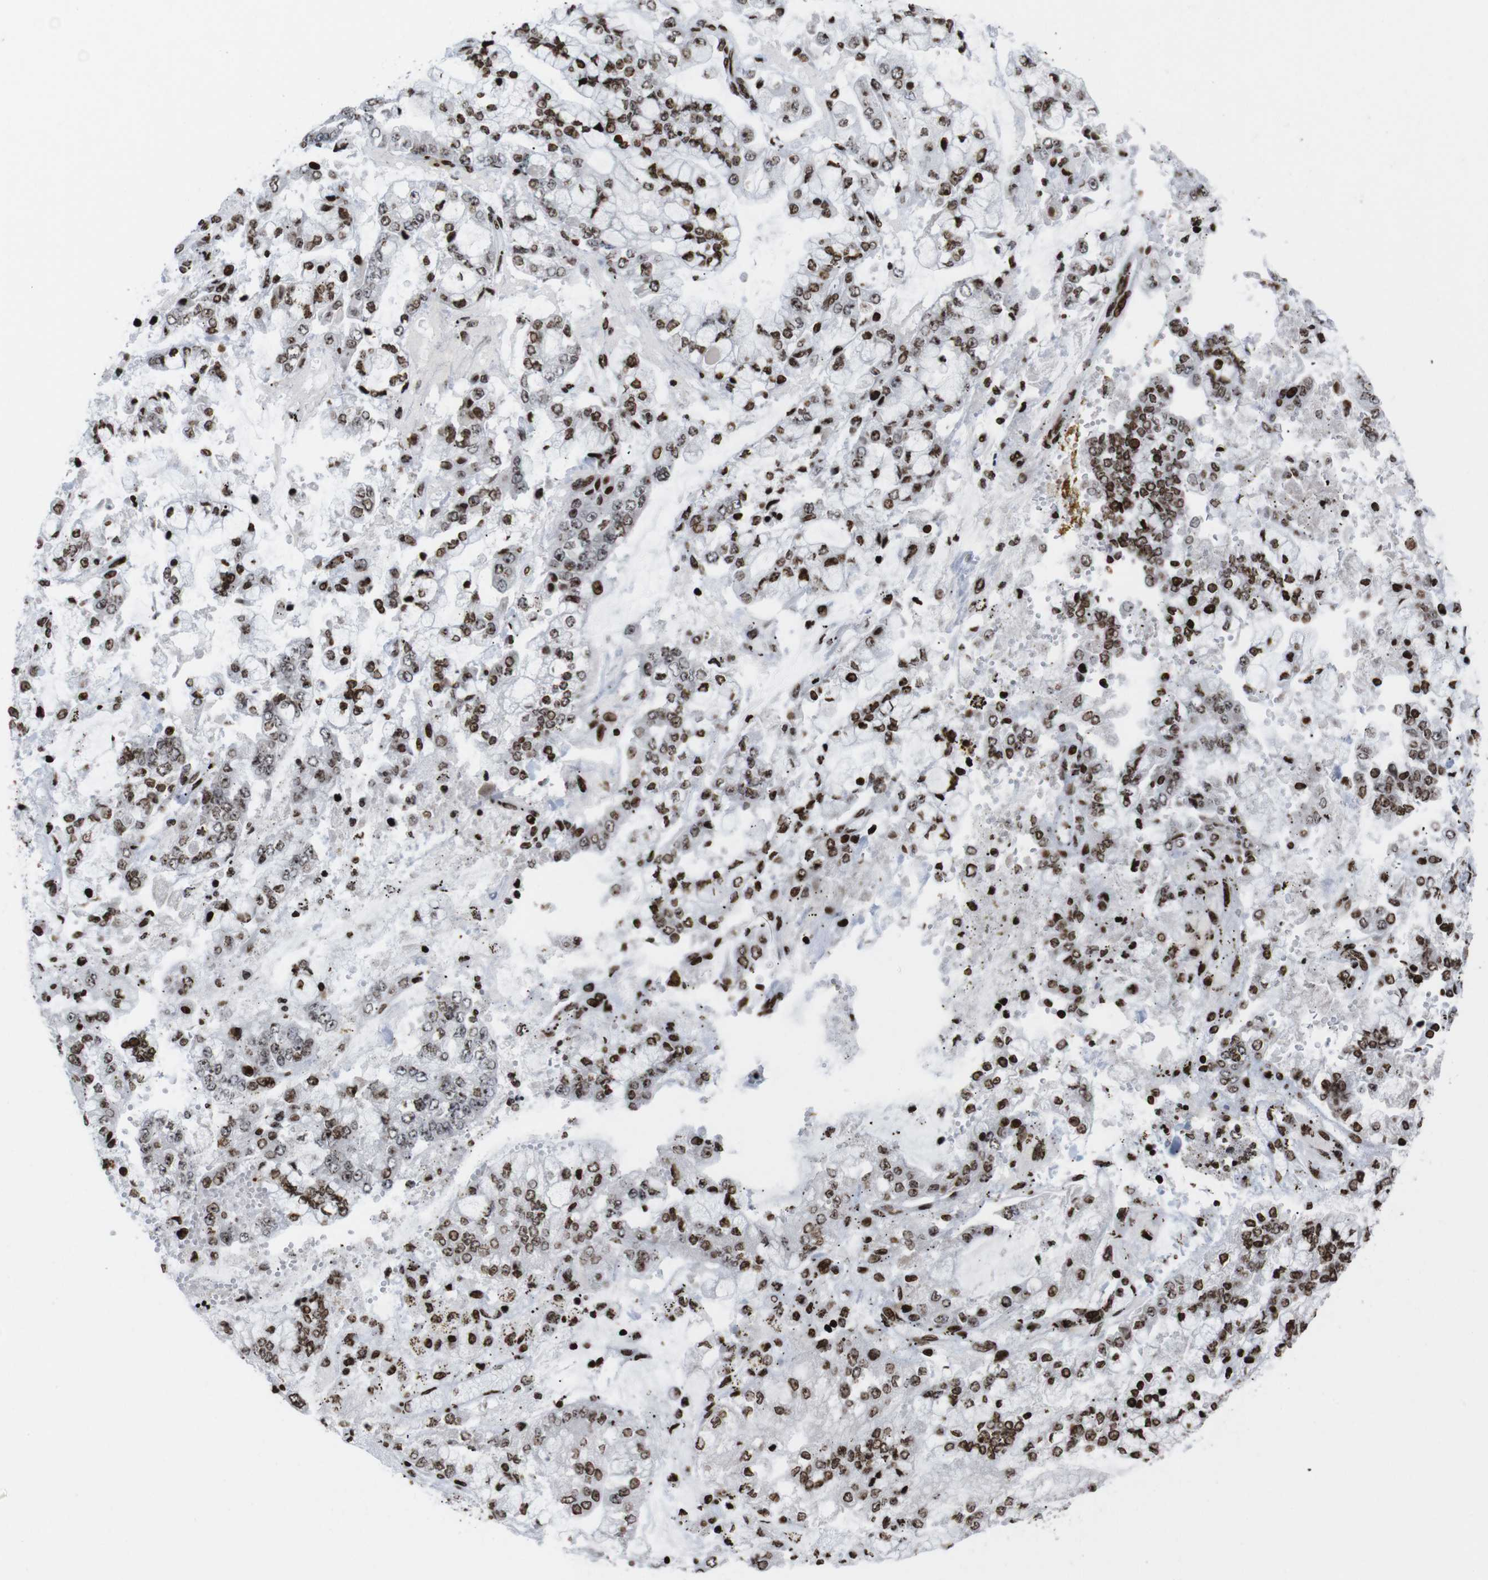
{"staining": {"intensity": "moderate", "quantity": ">75%", "location": "nuclear"}, "tissue": "stomach cancer", "cell_type": "Tumor cells", "image_type": "cancer", "snomed": [{"axis": "morphology", "description": "Adenocarcinoma, NOS"}, {"axis": "topography", "description": "Stomach"}], "caption": "Stomach cancer was stained to show a protein in brown. There is medium levels of moderate nuclear staining in approximately >75% of tumor cells. (DAB IHC, brown staining for protein, blue staining for nuclei).", "gene": "H1-4", "patient": {"sex": "male", "age": 76}}